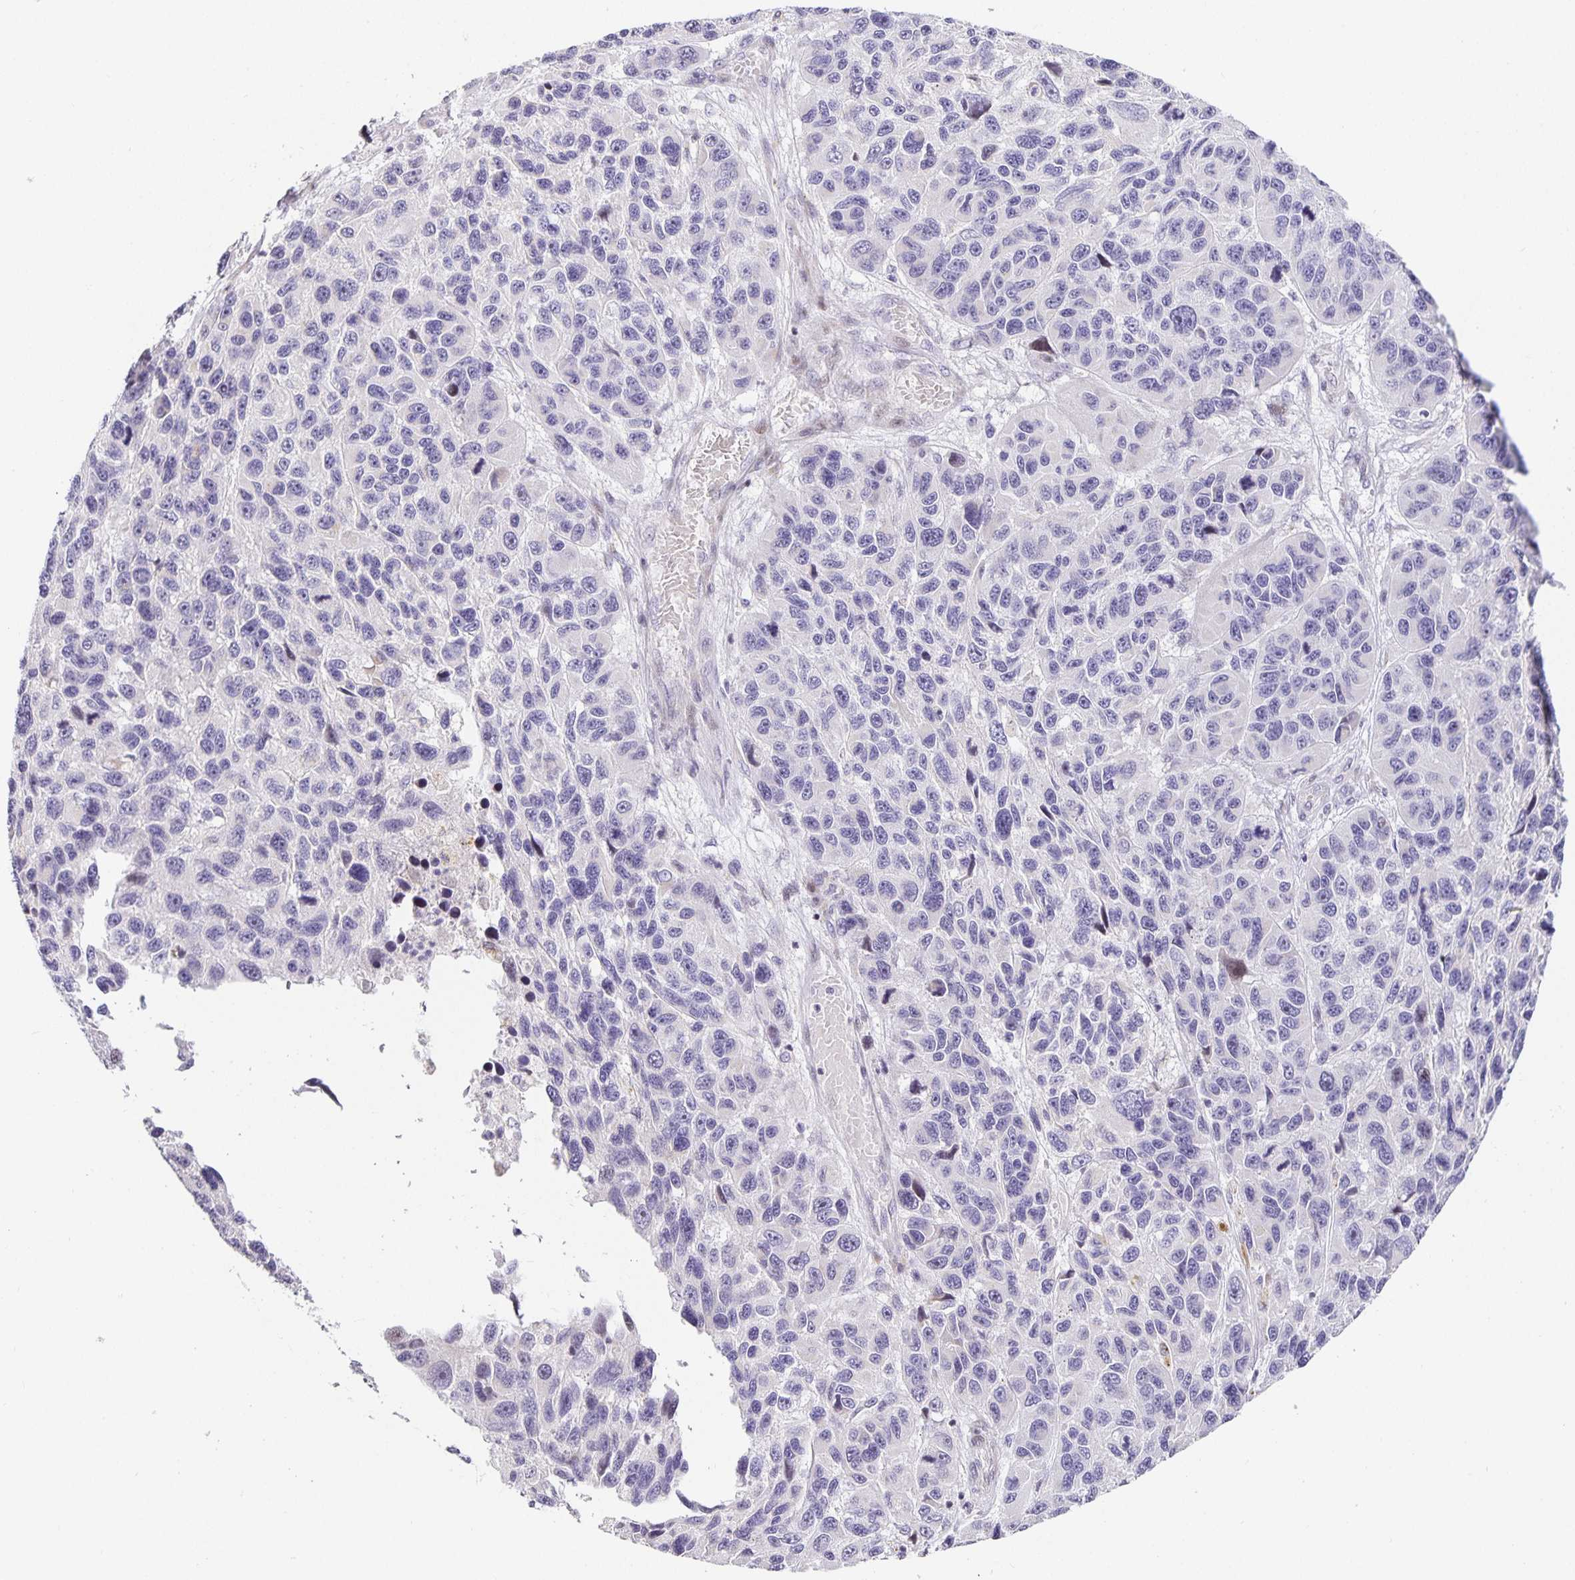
{"staining": {"intensity": "weak", "quantity": "<25%", "location": "nuclear"}, "tissue": "melanoma", "cell_type": "Tumor cells", "image_type": "cancer", "snomed": [{"axis": "morphology", "description": "Malignant melanoma, NOS"}, {"axis": "topography", "description": "Skin"}], "caption": "High magnification brightfield microscopy of malignant melanoma stained with DAB (brown) and counterstained with hematoxylin (blue): tumor cells show no significant staining.", "gene": "TJP3", "patient": {"sex": "male", "age": 53}}